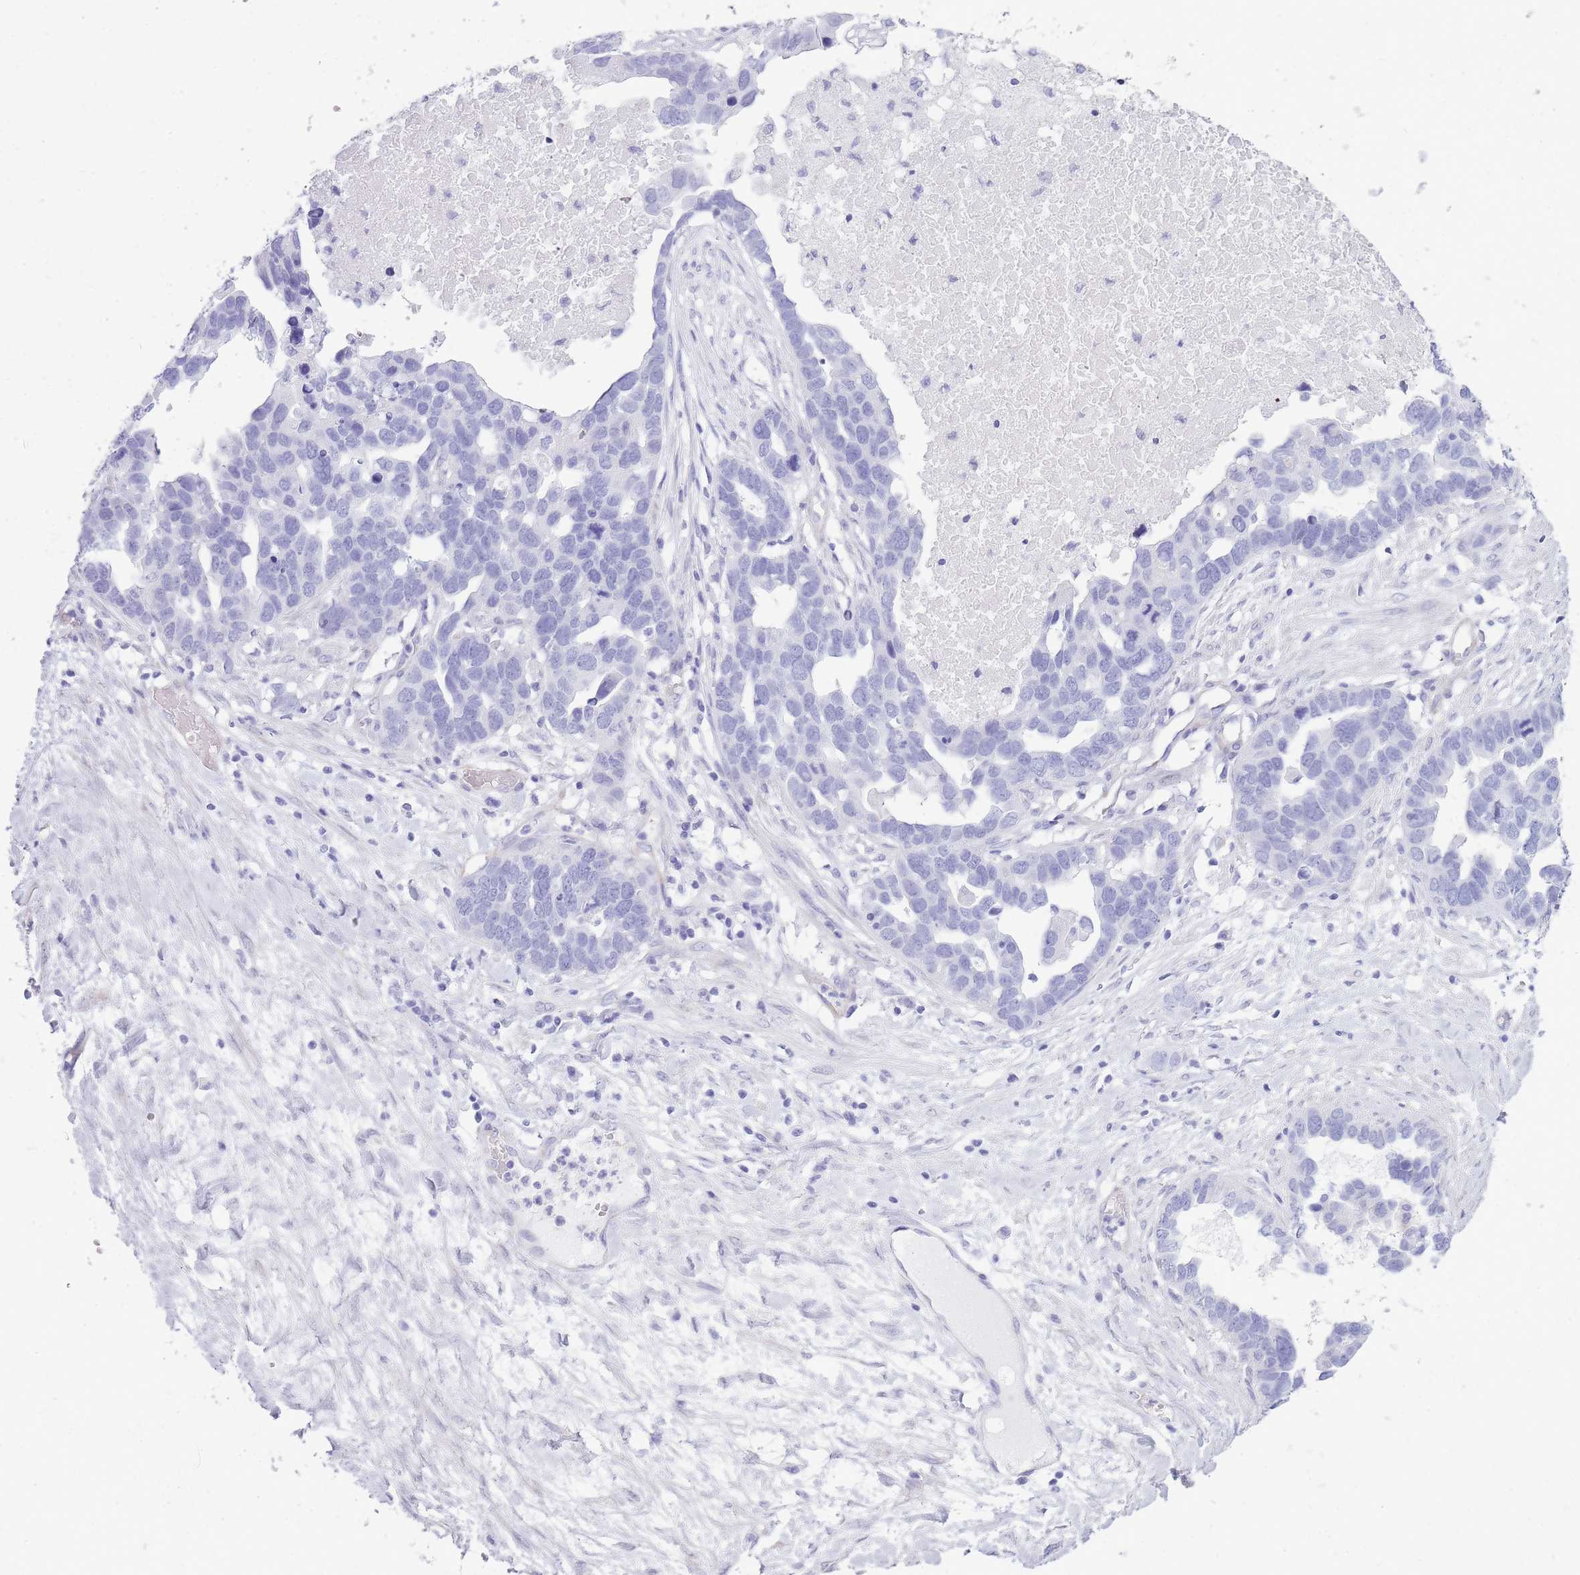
{"staining": {"intensity": "negative", "quantity": "none", "location": "none"}, "tissue": "ovarian cancer", "cell_type": "Tumor cells", "image_type": "cancer", "snomed": [{"axis": "morphology", "description": "Cystadenocarcinoma, serous, NOS"}, {"axis": "topography", "description": "Ovary"}], "caption": "Tumor cells show no significant protein expression in ovarian serous cystadenocarcinoma.", "gene": "MTSS2", "patient": {"sex": "female", "age": 54}}